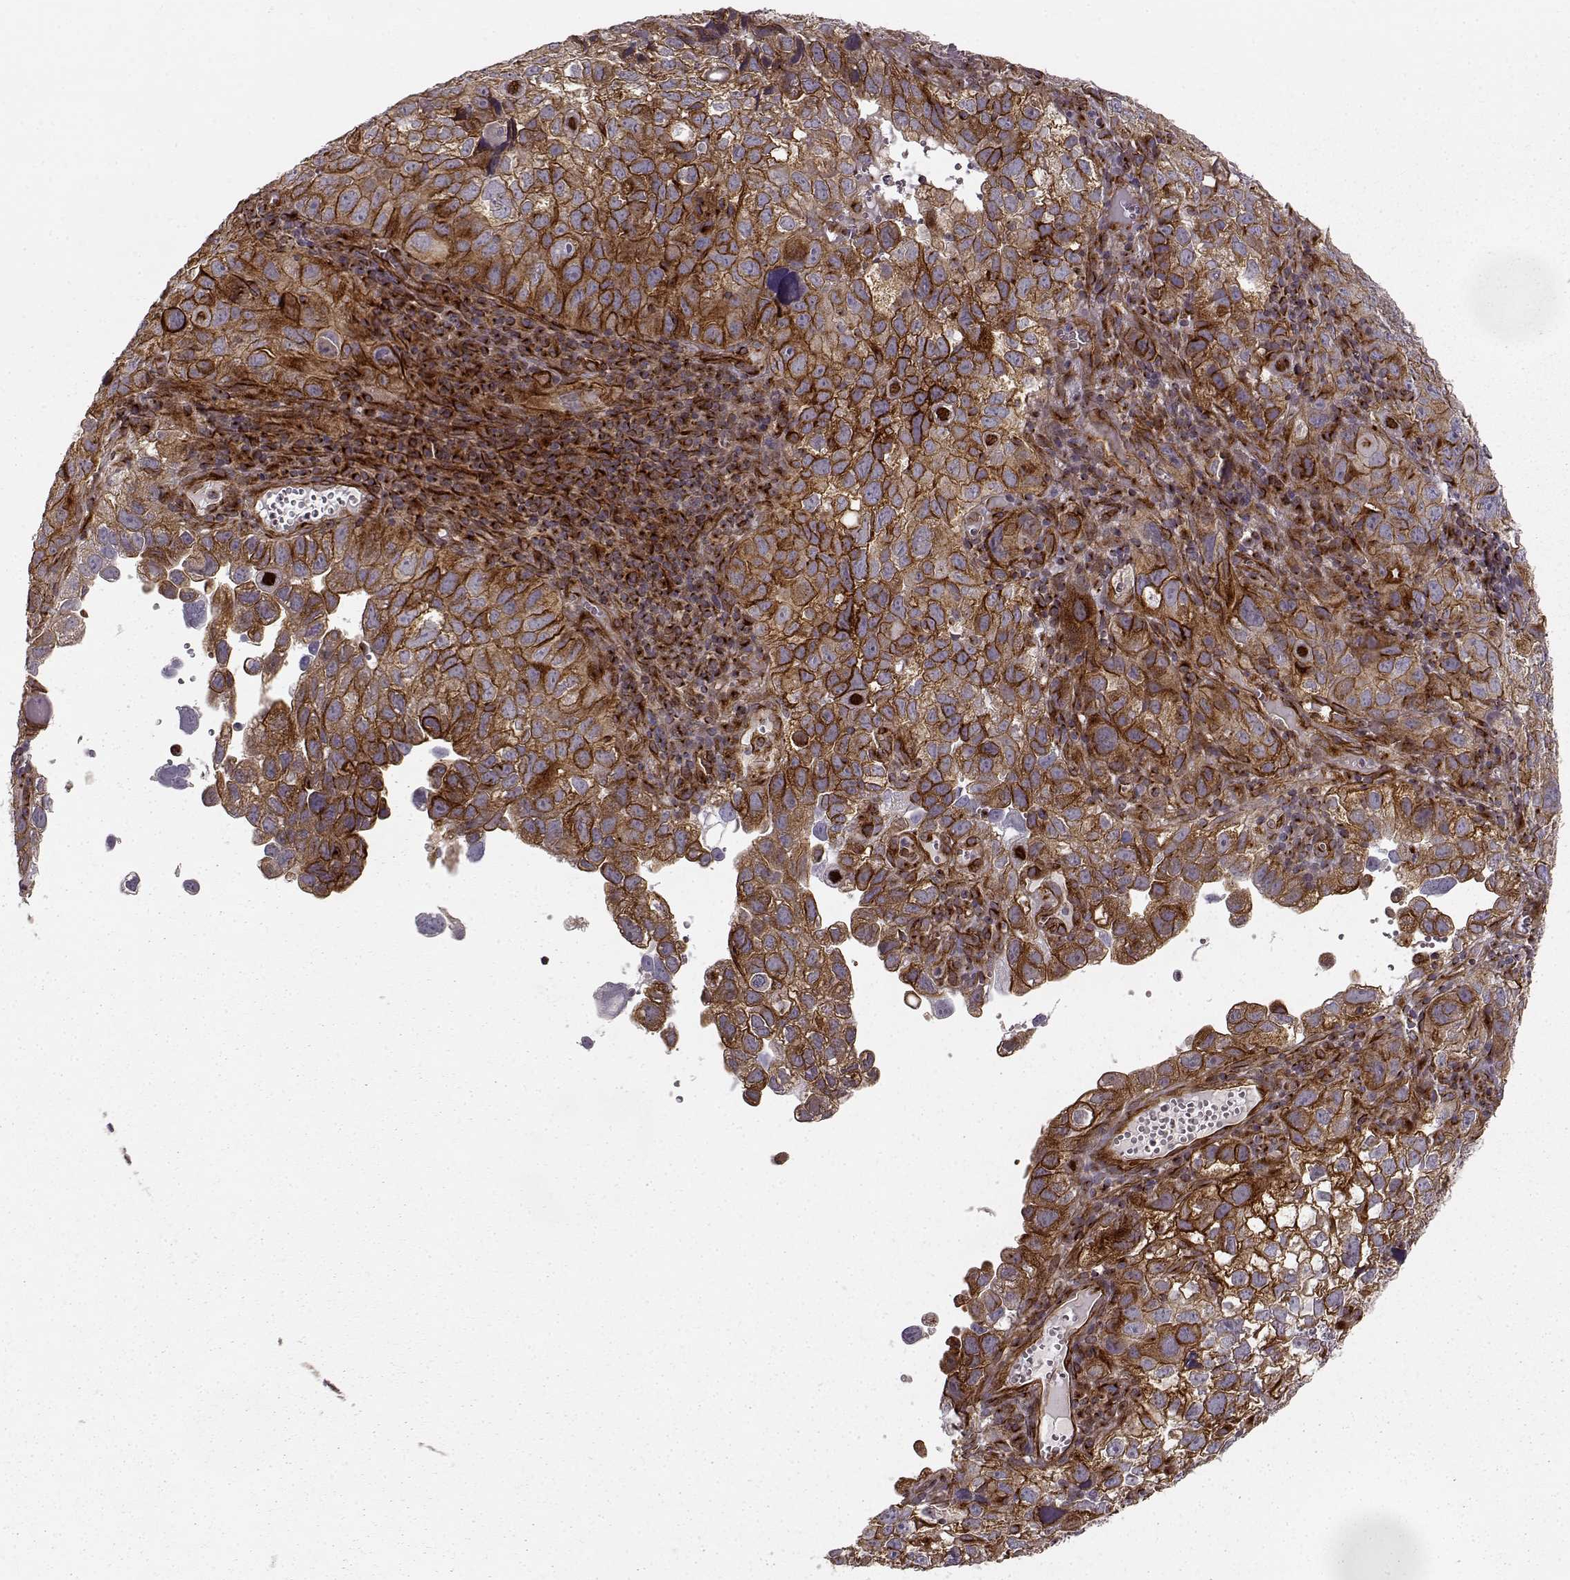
{"staining": {"intensity": "strong", "quantity": "25%-75%", "location": "cytoplasmic/membranous"}, "tissue": "cervical cancer", "cell_type": "Tumor cells", "image_type": "cancer", "snomed": [{"axis": "morphology", "description": "Squamous cell carcinoma, NOS"}, {"axis": "topography", "description": "Cervix"}], "caption": "Cervical cancer tissue exhibits strong cytoplasmic/membranous expression in about 25%-75% of tumor cells, visualized by immunohistochemistry. The protein is stained brown, and the nuclei are stained in blue (DAB (3,3'-diaminobenzidine) IHC with brightfield microscopy, high magnification).", "gene": "MTR", "patient": {"sex": "female", "age": 55}}